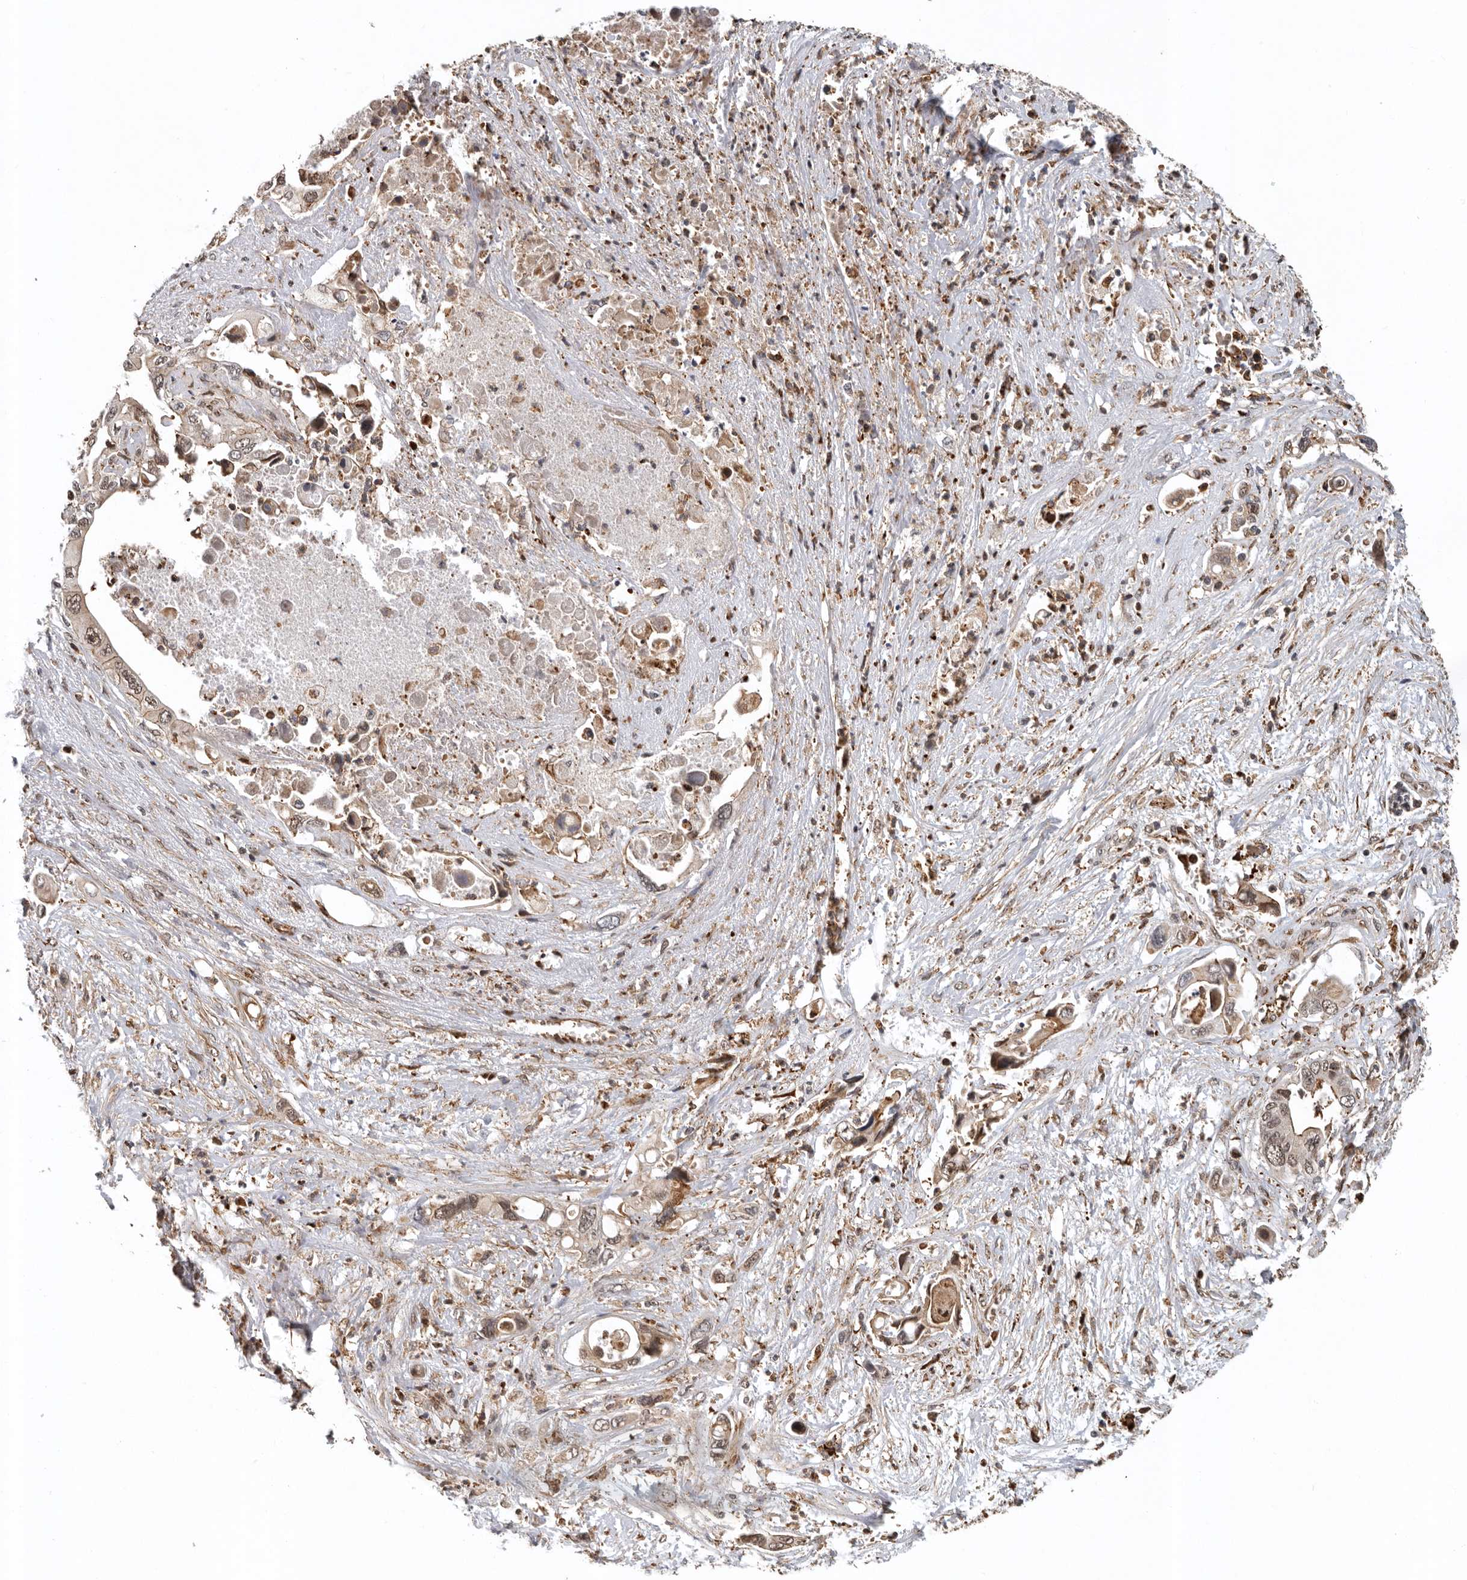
{"staining": {"intensity": "weak", "quantity": ">75%", "location": "cytoplasmic/membranous,nuclear"}, "tissue": "pancreatic cancer", "cell_type": "Tumor cells", "image_type": "cancer", "snomed": [{"axis": "morphology", "description": "Adenocarcinoma, NOS"}, {"axis": "topography", "description": "Pancreas"}], "caption": "An immunohistochemistry (IHC) photomicrograph of neoplastic tissue is shown. Protein staining in brown labels weak cytoplasmic/membranous and nuclear positivity in pancreatic cancer (adenocarcinoma) within tumor cells.", "gene": "RNF157", "patient": {"sex": "male", "age": 66}}